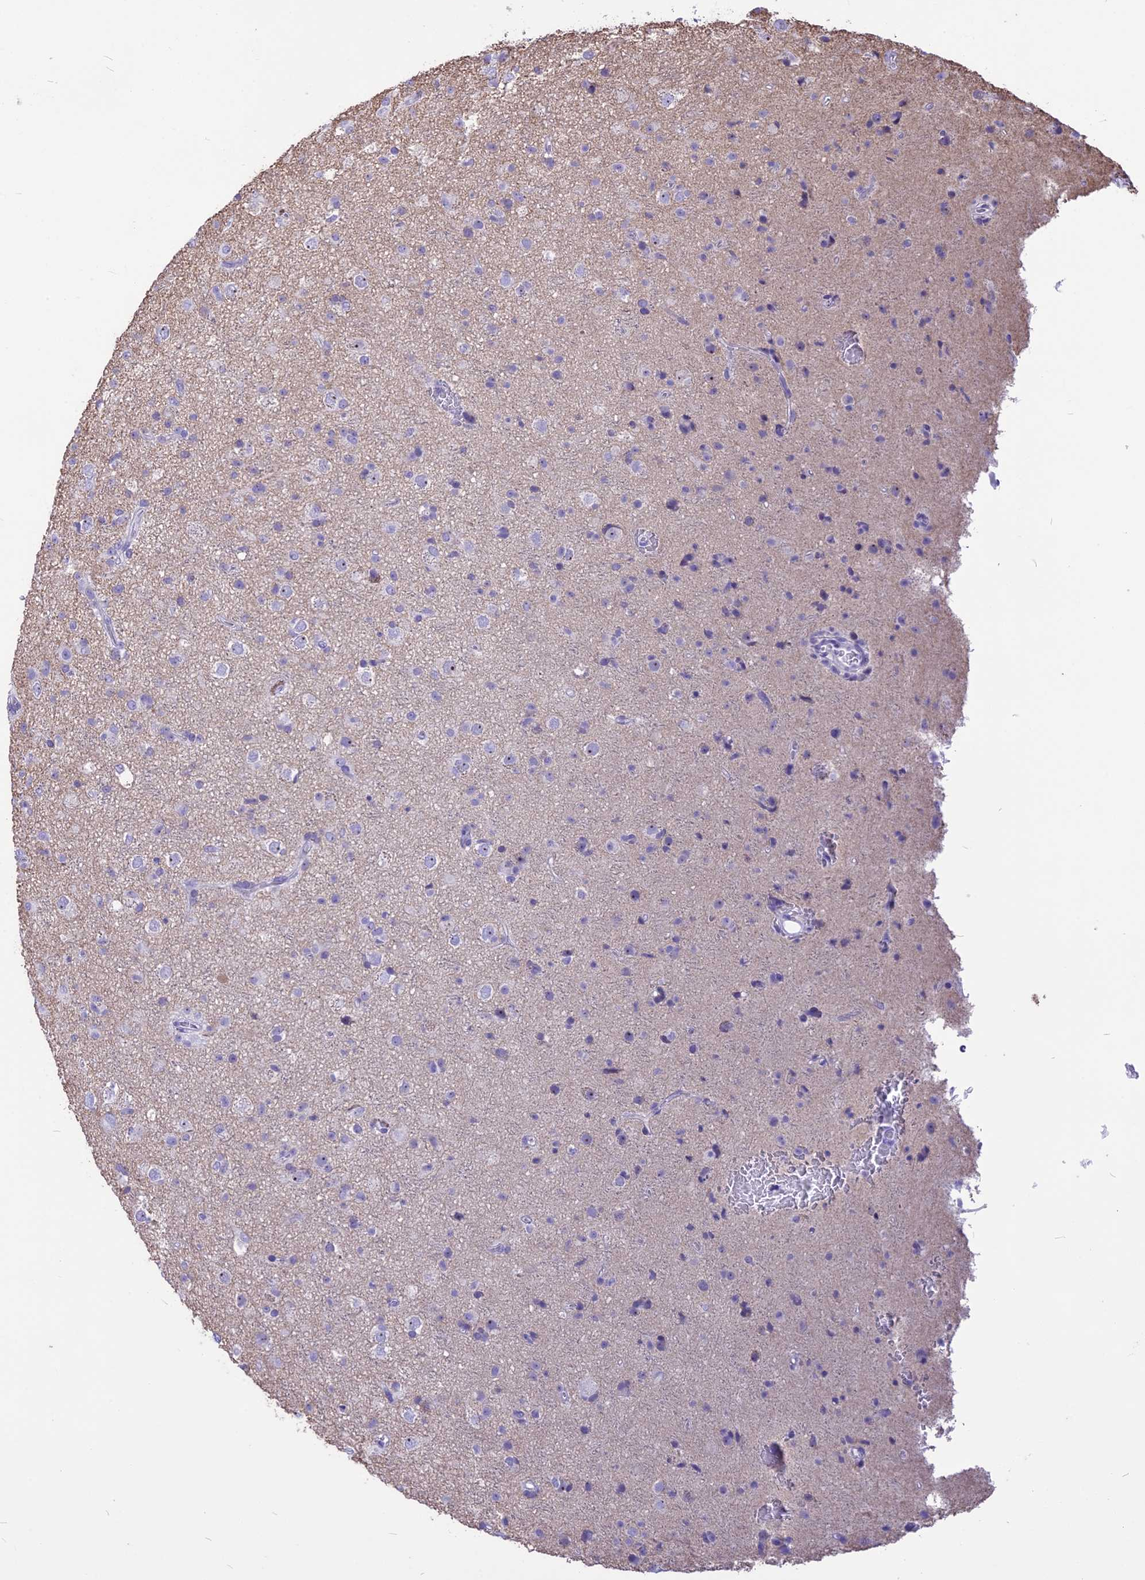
{"staining": {"intensity": "negative", "quantity": "none", "location": "none"}, "tissue": "glioma", "cell_type": "Tumor cells", "image_type": "cancer", "snomed": [{"axis": "morphology", "description": "Glioma, malignant, Low grade"}, {"axis": "topography", "description": "Brain"}], "caption": "This micrograph is of low-grade glioma (malignant) stained with immunohistochemistry to label a protein in brown with the nuclei are counter-stained blue. There is no staining in tumor cells.", "gene": "CMSS1", "patient": {"sex": "male", "age": 65}}